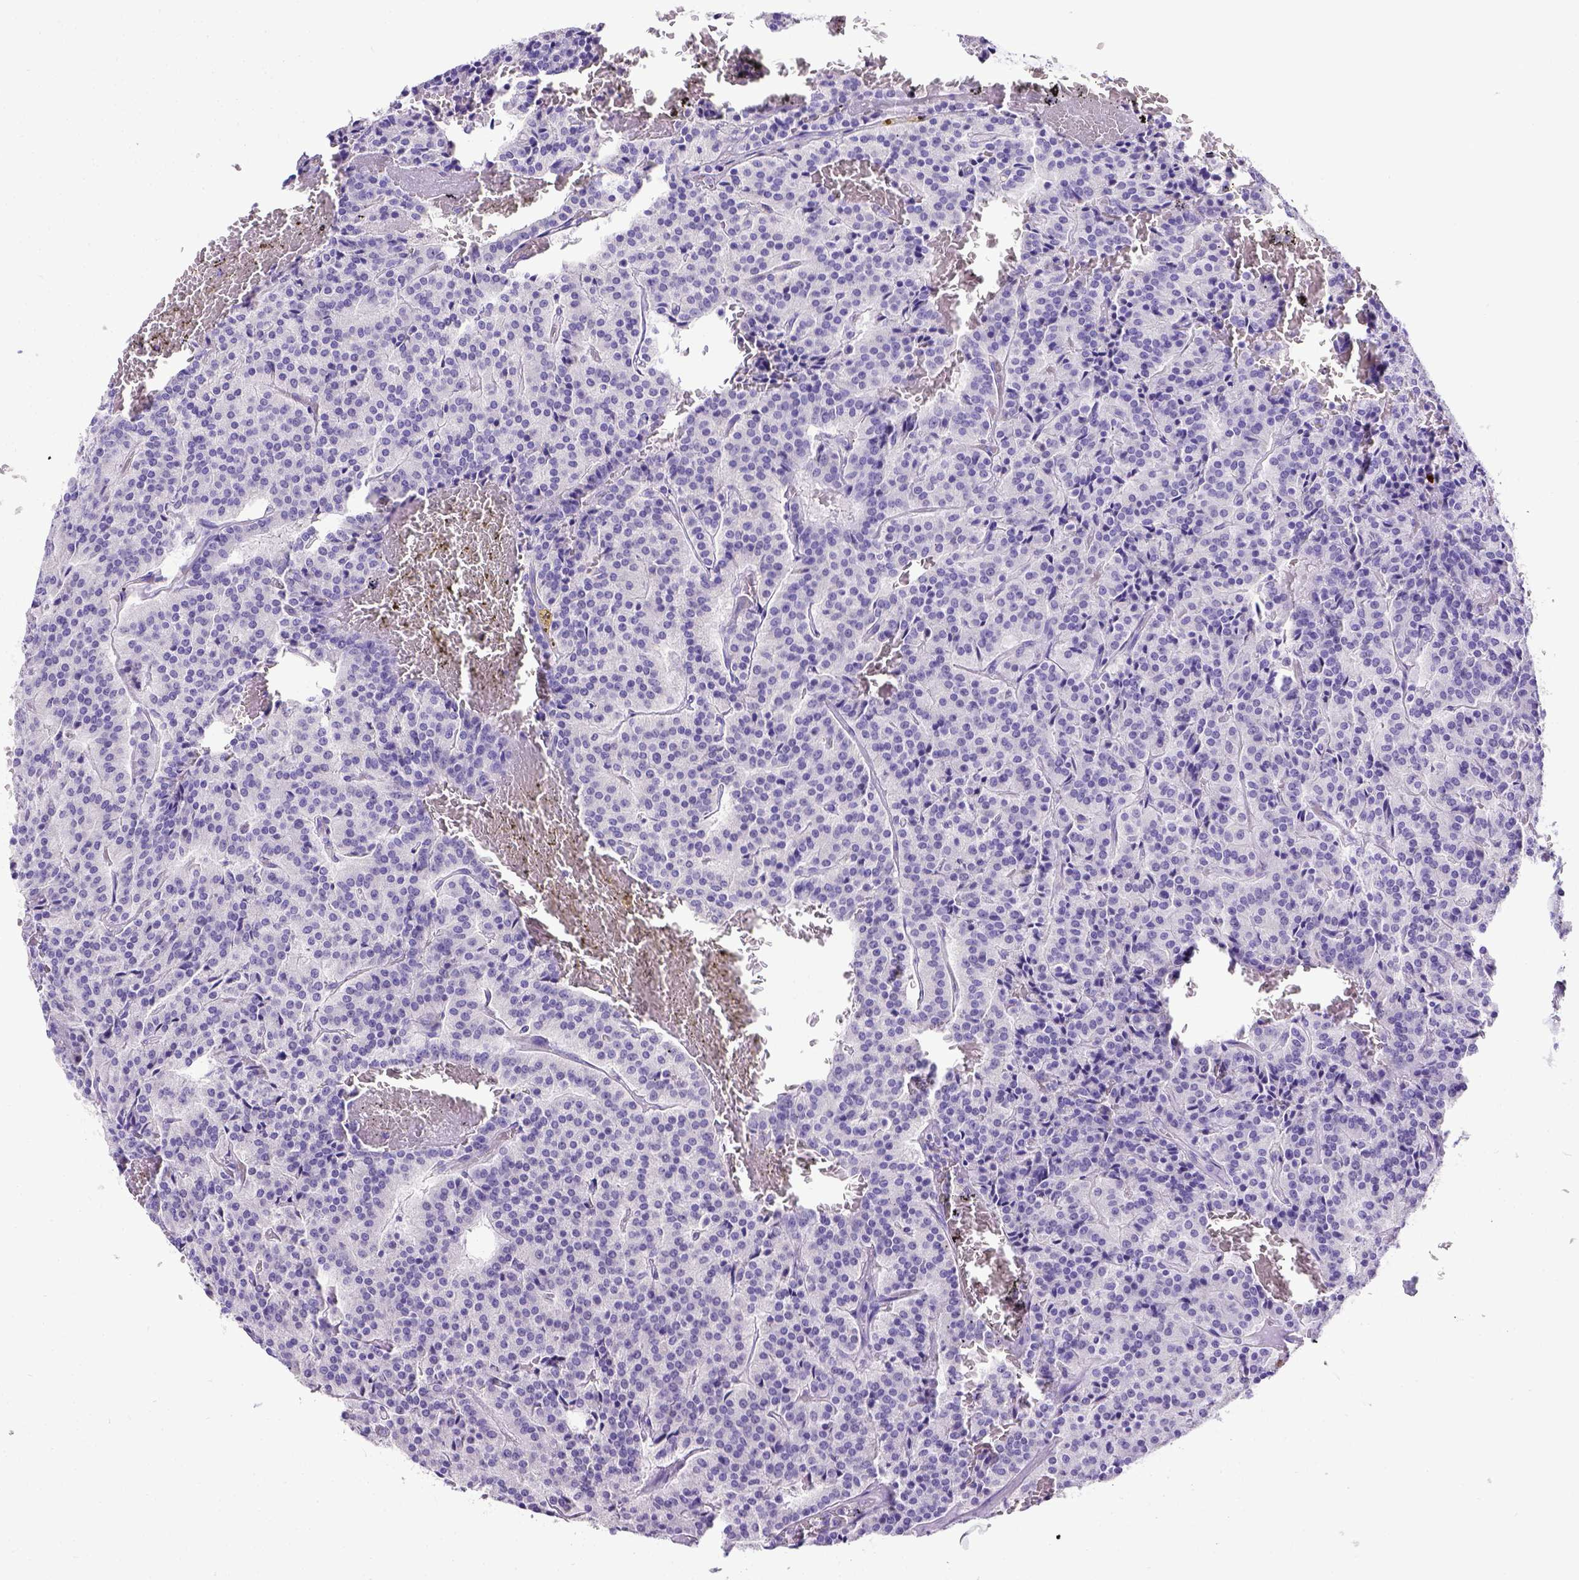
{"staining": {"intensity": "negative", "quantity": "none", "location": "none"}, "tissue": "carcinoid", "cell_type": "Tumor cells", "image_type": "cancer", "snomed": [{"axis": "morphology", "description": "Carcinoid, malignant, NOS"}, {"axis": "topography", "description": "Lung"}], "caption": "An immunohistochemistry (IHC) micrograph of carcinoid is shown. There is no staining in tumor cells of carcinoid. Nuclei are stained in blue.", "gene": "ESR1", "patient": {"sex": "male", "age": 70}}